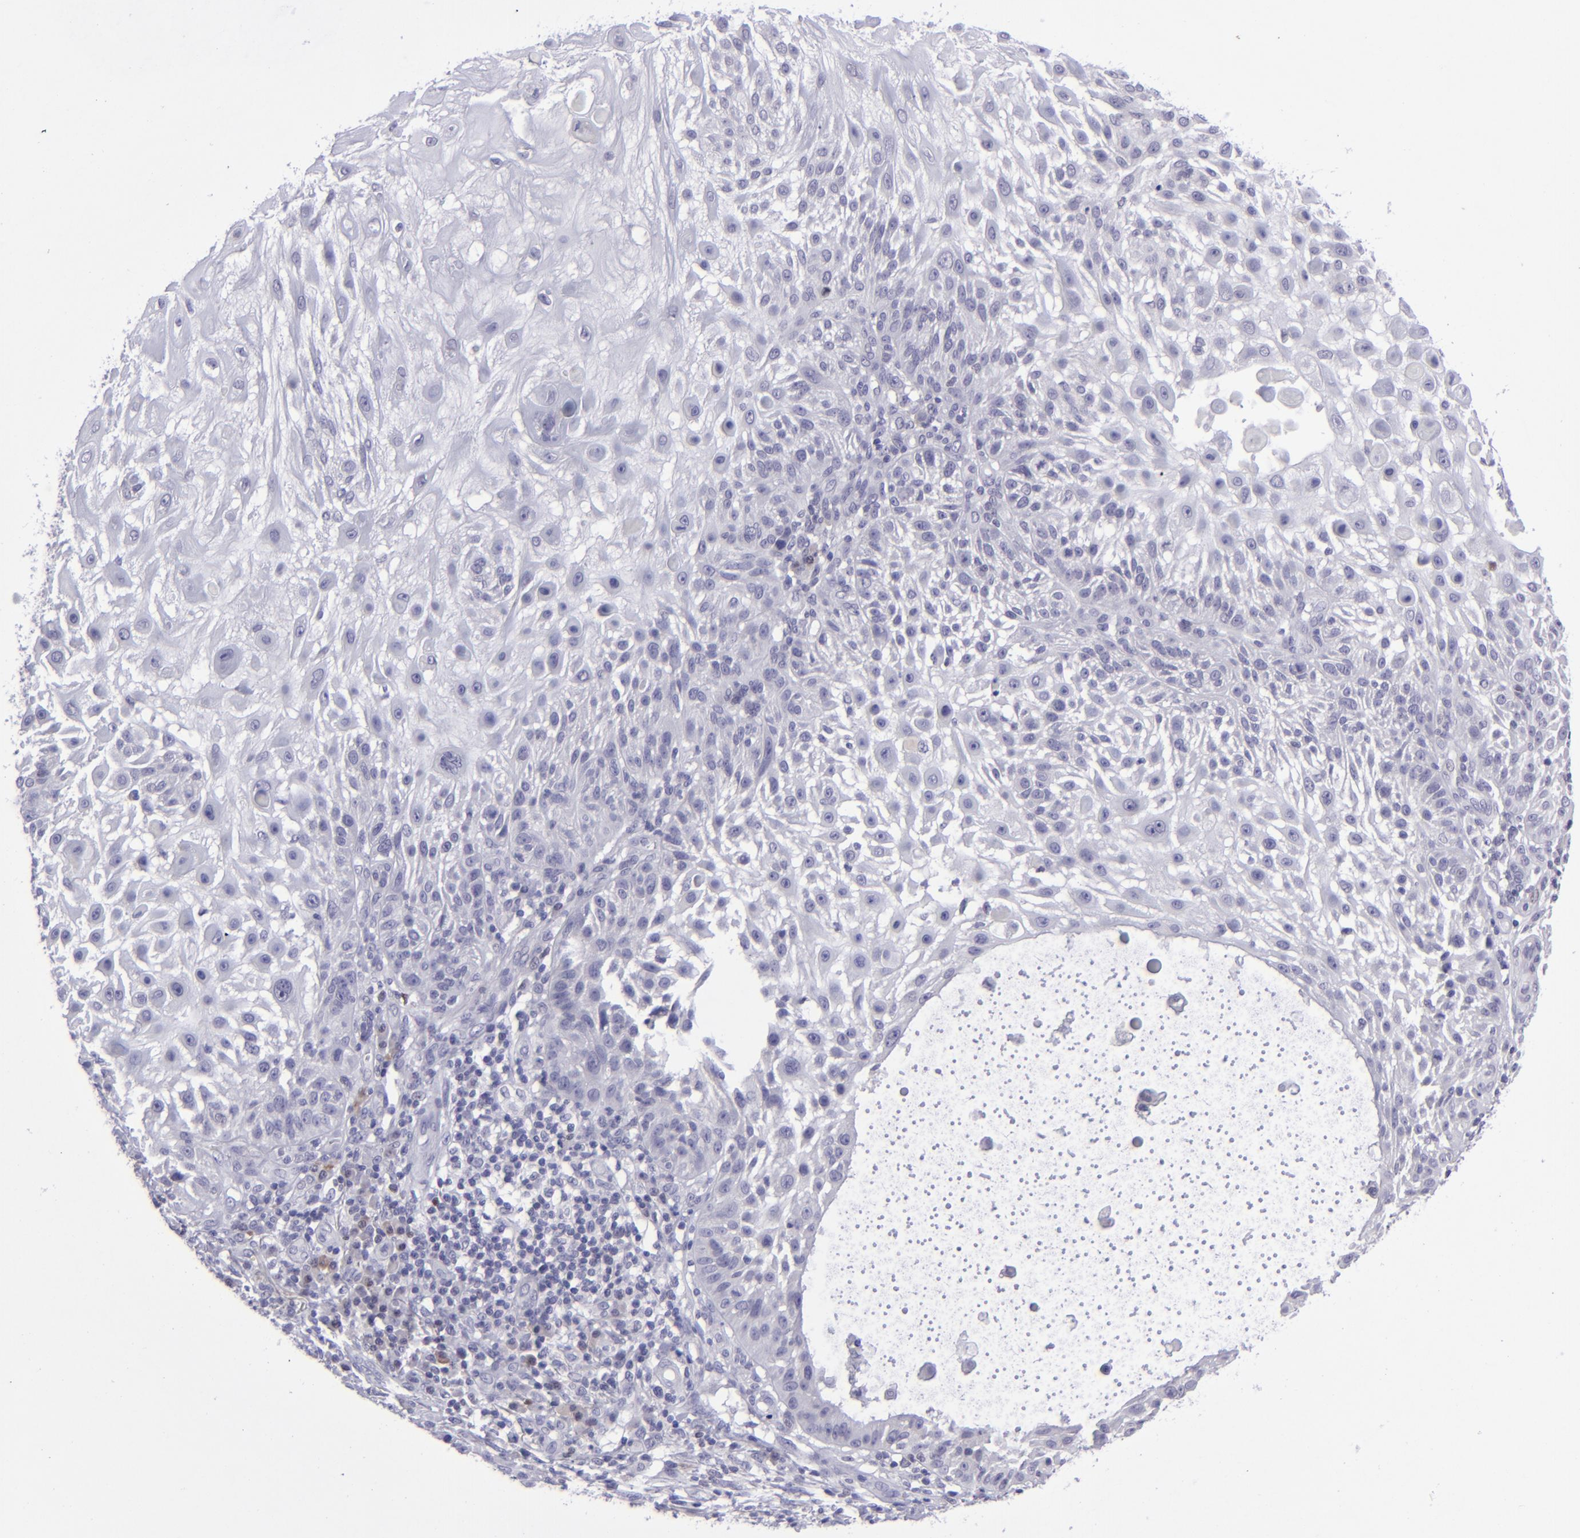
{"staining": {"intensity": "negative", "quantity": "none", "location": "none"}, "tissue": "skin cancer", "cell_type": "Tumor cells", "image_type": "cancer", "snomed": [{"axis": "morphology", "description": "Squamous cell carcinoma, NOS"}, {"axis": "topography", "description": "Skin"}], "caption": "Immunohistochemistry of skin cancer exhibits no expression in tumor cells.", "gene": "POU2F2", "patient": {"sex": "female", "age": 89}}